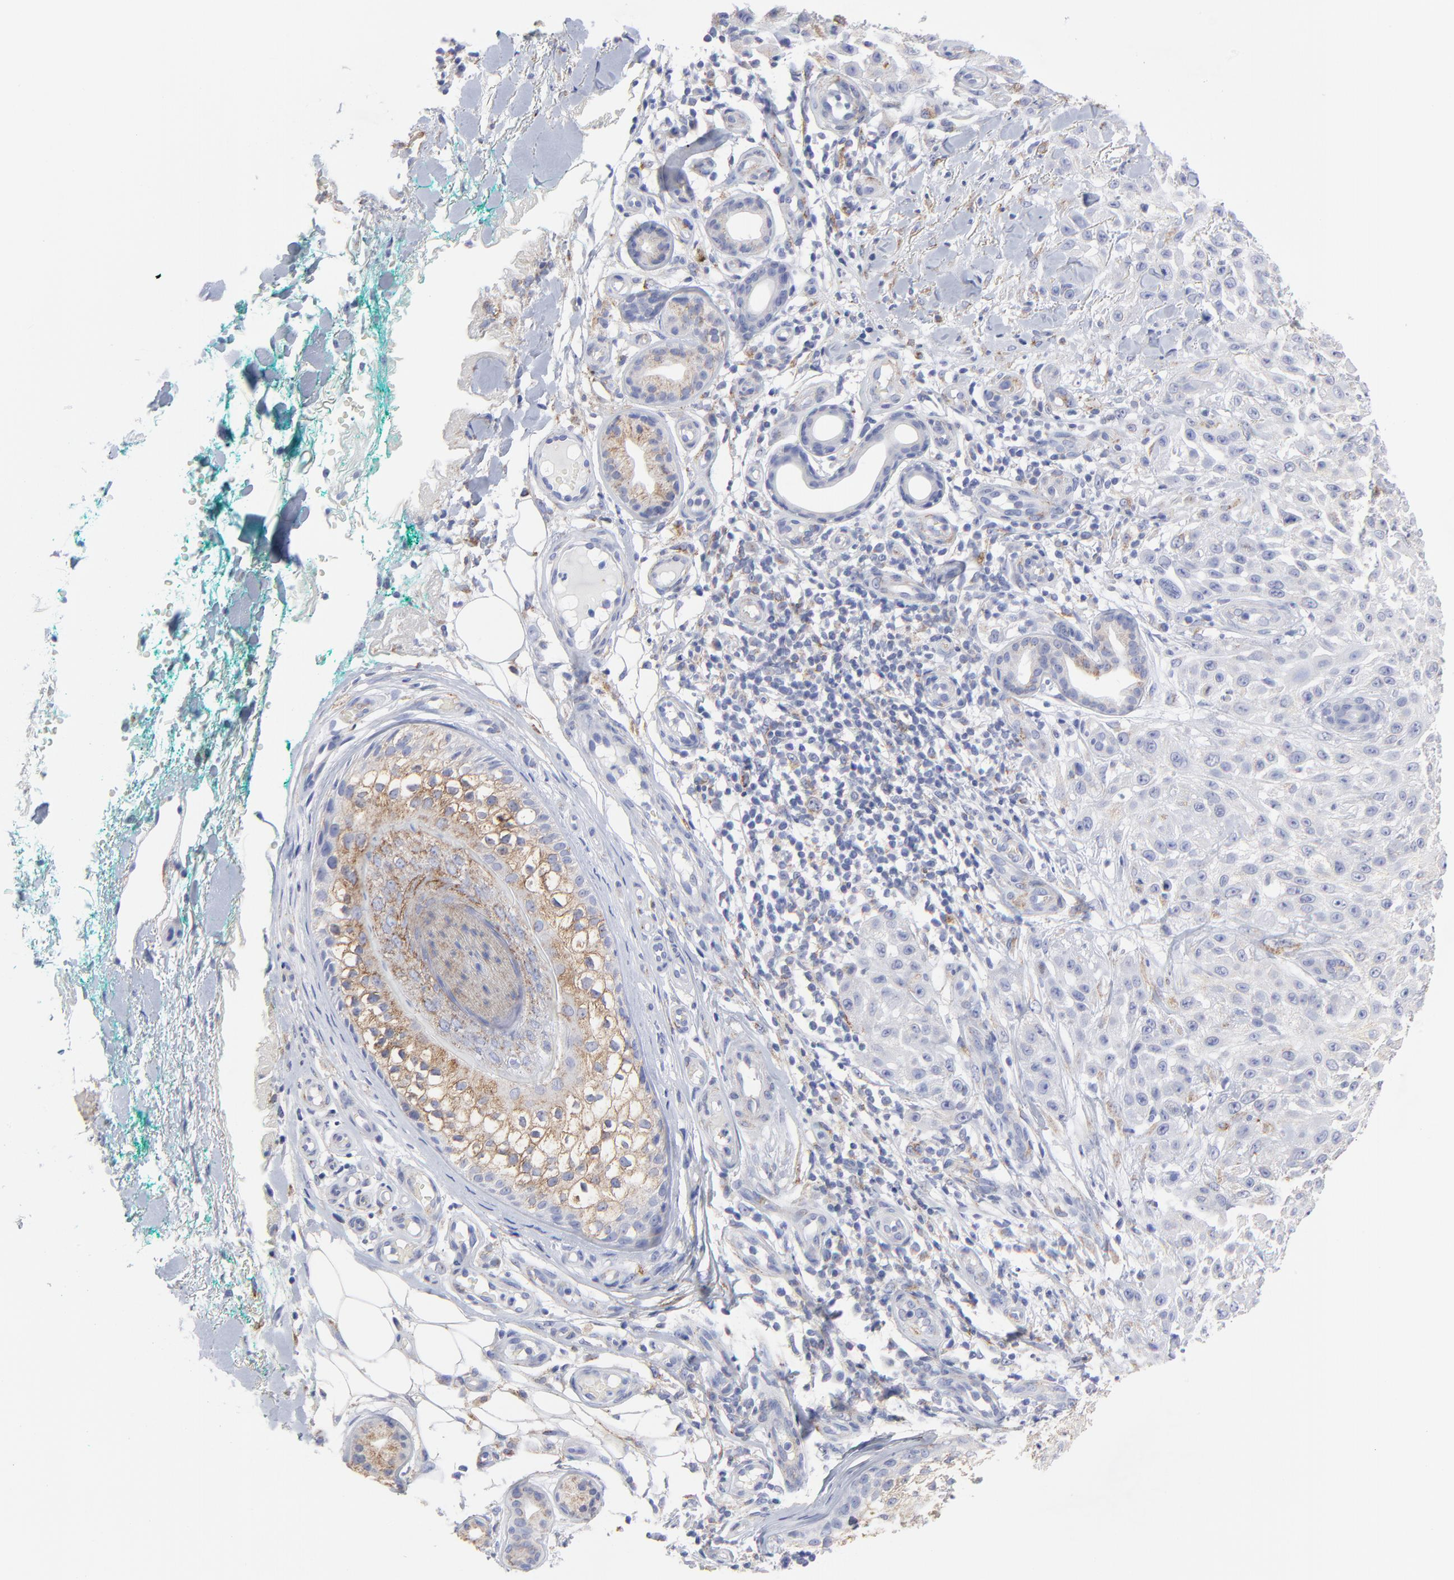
{"staining": {"intensity": "weak", "quantity": "<25%", "location": "cytoplasmic/membranous"}, "tissue": "skin cancer", "cell_type": "Tumor cells", "image_type": "cancer", "snomed": [{"axis": "morphology", "description": "Squamous cell carcinoma, NOS"}, {"axis": "topography", "description": "Skin"}], "caption": "Photomicrograph shows no protein expression in tumor cells of squamous cell carcinoma (skin) tissue.", "gene": "CNTN3", "patient": {"sex": "female", "age": 42}}